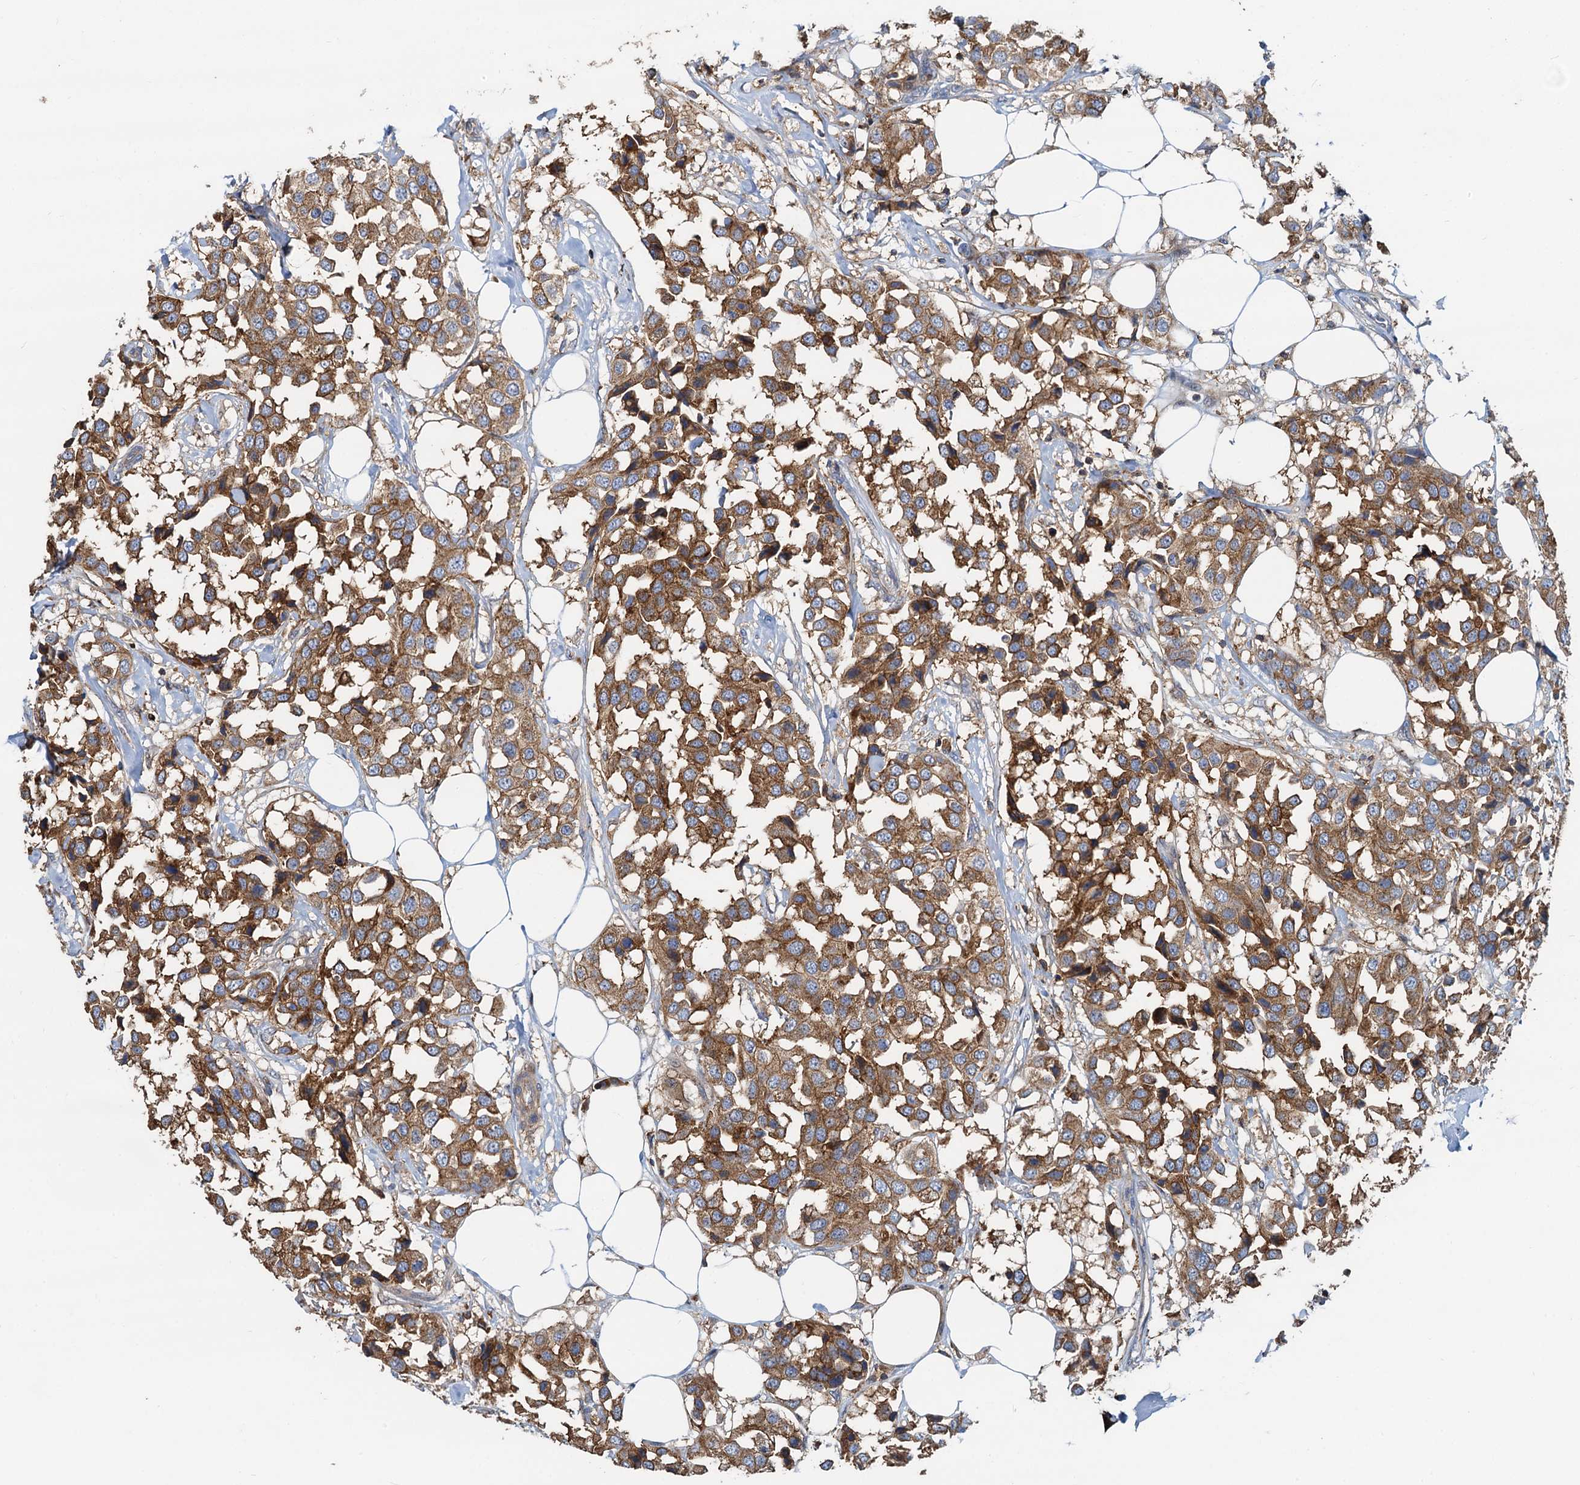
{"staining": {"intensity": "moderate", "quantity": ">75%", "location": "cytoplasmic/membranous"}, "tissue": "breast cancer", "cell_type": "Tumor cells", "image_type": "cancer", "snomed": [{"axis": "morphology", "description": "Duct carcinoma"}, {"axis": "topography", "description": "Breast"}], "caption": "A micrograph of breast cancer stained for a protein demonstrates moderate cytoplasmic/membranous brown staining in tumor cells. (DAB = brown stain, brightfield microscopy at high magnification).", "gene": "LNX2", "patient": {"sex": "female", "age": 80}}